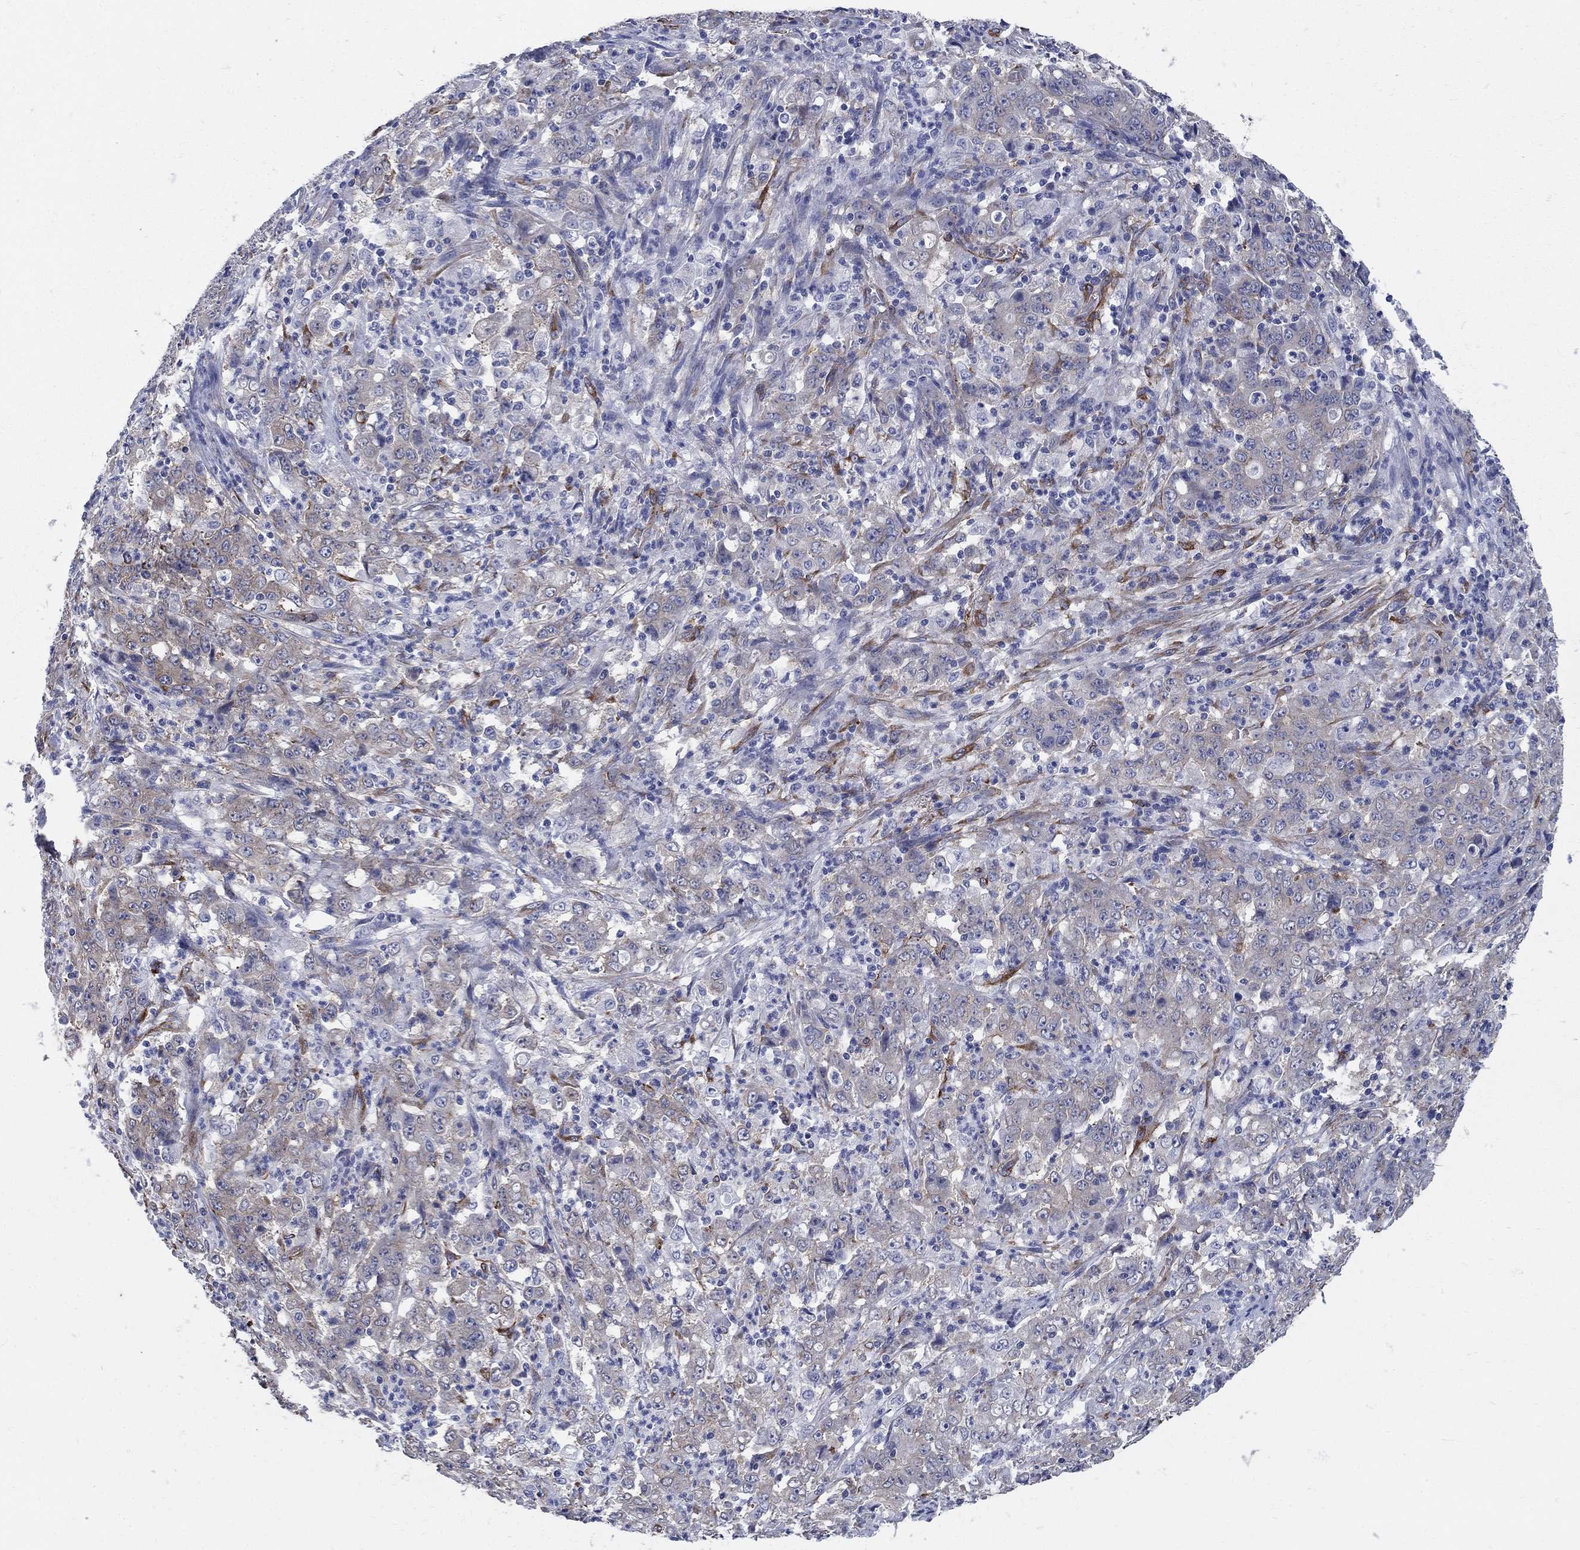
{"staining": {"intensity": "weak", "quantity": "<25%", "location": "cytoplasmic/membranous"}, "tissue": "stomach cancer", "cell_type": "Tumor cells", "image_type": "cancer", "snomed": [{"axis": "morphology", "description": "Adenocarcinoma, NOS"}, {"axis": "topography", "description": "Stomach, lower"}], "caption": "This is an immunohistochemistry micrograph of stomach cancer. There is no positivity in tumor cells.", "gene": "SEPTIN8", "patient": {"sex": "female", "age": 71}}